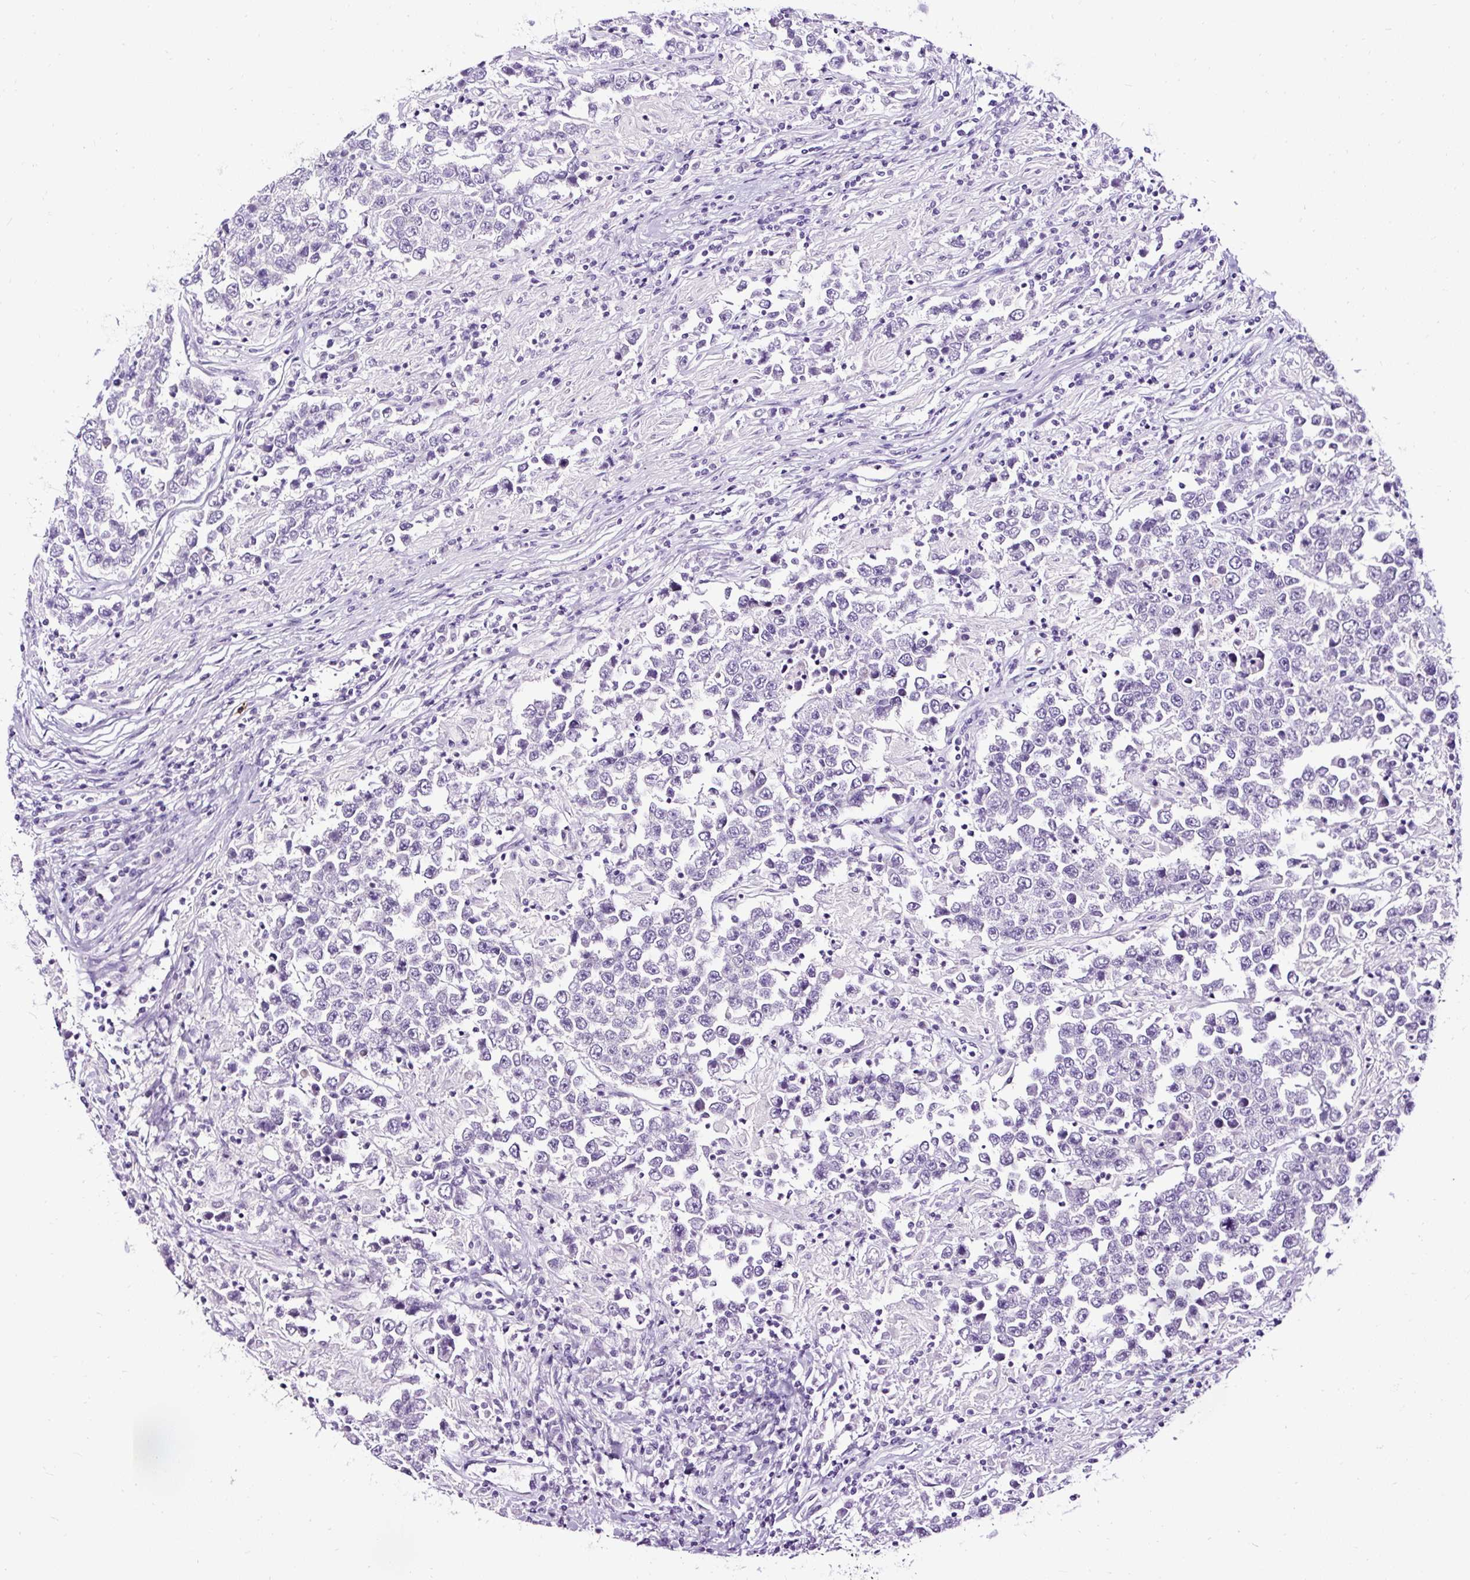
{"staining": {"intensity": "negative", "quantity": "none", "location": "none"}, "tissue": "testis cancer", "cell_type": "Tumor cells", "image_type": "cancer", "snomed": [{"axis": "morphology", "description": "Normal tissue, NOS"}, {"axis": "morphology", "description": "Urothelial carcinoma, High grade"}, {"axis": "morphology", "description": "Seminoma, NOS"}, {"axis": "morphology", "description": "Carcinoma, Embryonal, NOS"}, {"axis": "topography", "description": "Urinary bladder"}, {"axis": "topography", "description": "Testis"}], "caption": "Testis cancer (embryonal carcinoma) stained for a protein using IHC displays no positivity tumor cells.", "gene": "SLC7A8", "patient": {"sex": "male", "age": 41}}